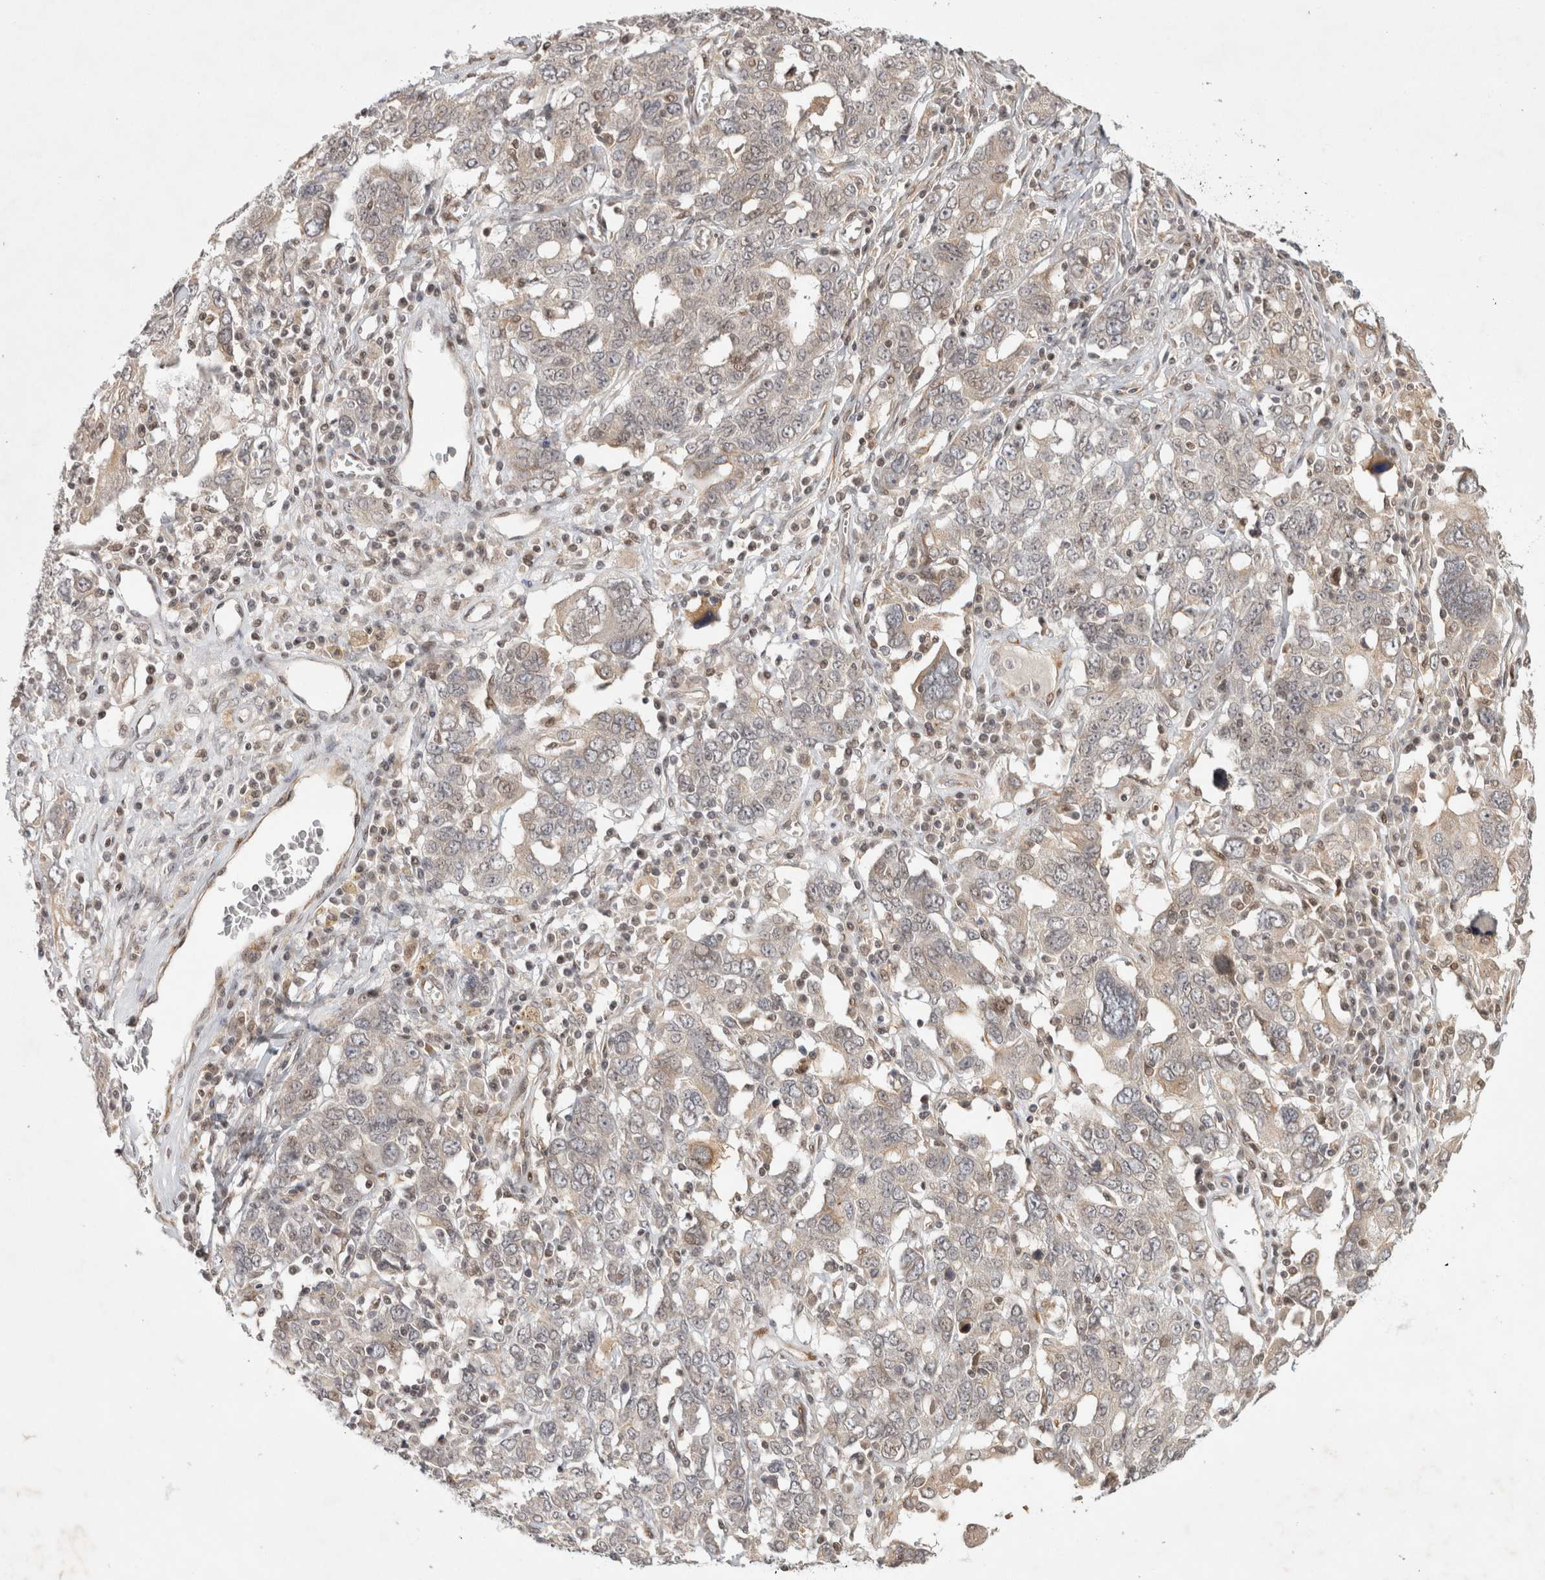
{"staining": {"intensity": "weak", "quantity": "25%-75%", "location": "cytoplasmic/membranous,nuclear"}, "tissue": "ovarian cancer", "cell_type": "Tumor cells", "image_type": "cancer", "snomed": [{"axis": "morphology", "description": "Carcinoma, endometroid"}, {"axis": "topography", "description": "Ovary"}], "caption": "Endometroid carcinoma (ovarian) was stained to show a protein in brown. There is low levels of weak cytoplasmic/membranous and nuclear expression in approximately 25%-75% of tumor cells.", "gene": "ZNF318", "patient": {"sex": "female", "age": 62}}